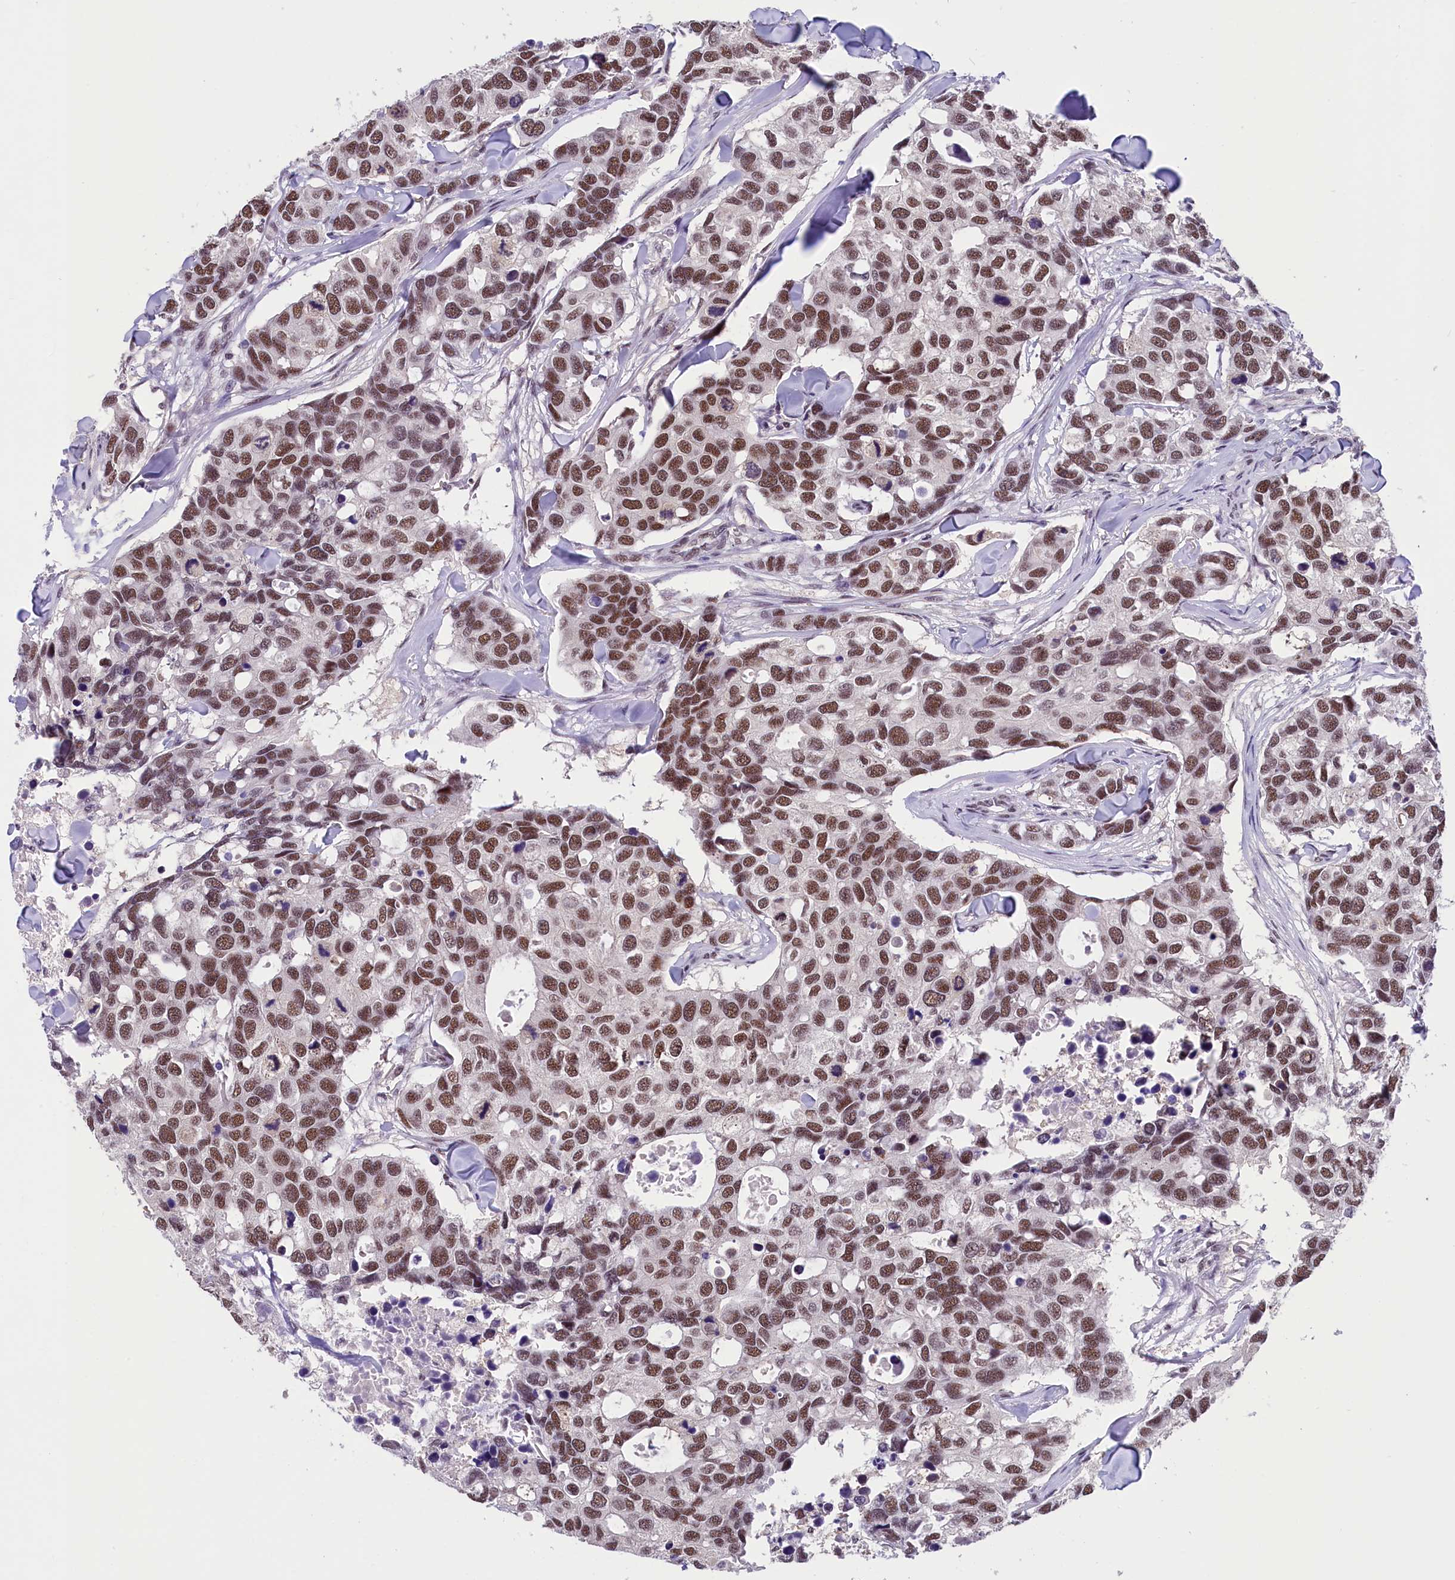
{"staining": {"intensity": "moderate", "quantity": ">75%", "location": "nuclear"}, "tissue": "breast cancer", "cell_type": "Tumor cells", "image_type": "cancer", "snomed": [{"axis": "morphology", "description": "Duct carcinoma"}, {"axis": "topography", "description": "Breast"}], "caption": "Immunohistochemistry of human breast cancer demonstrates medium levels of moderate nuclear expression in about >75% of tumor cells.", "gene": "ZC3H4", "patient": {"sex": "female", "age": 83}}